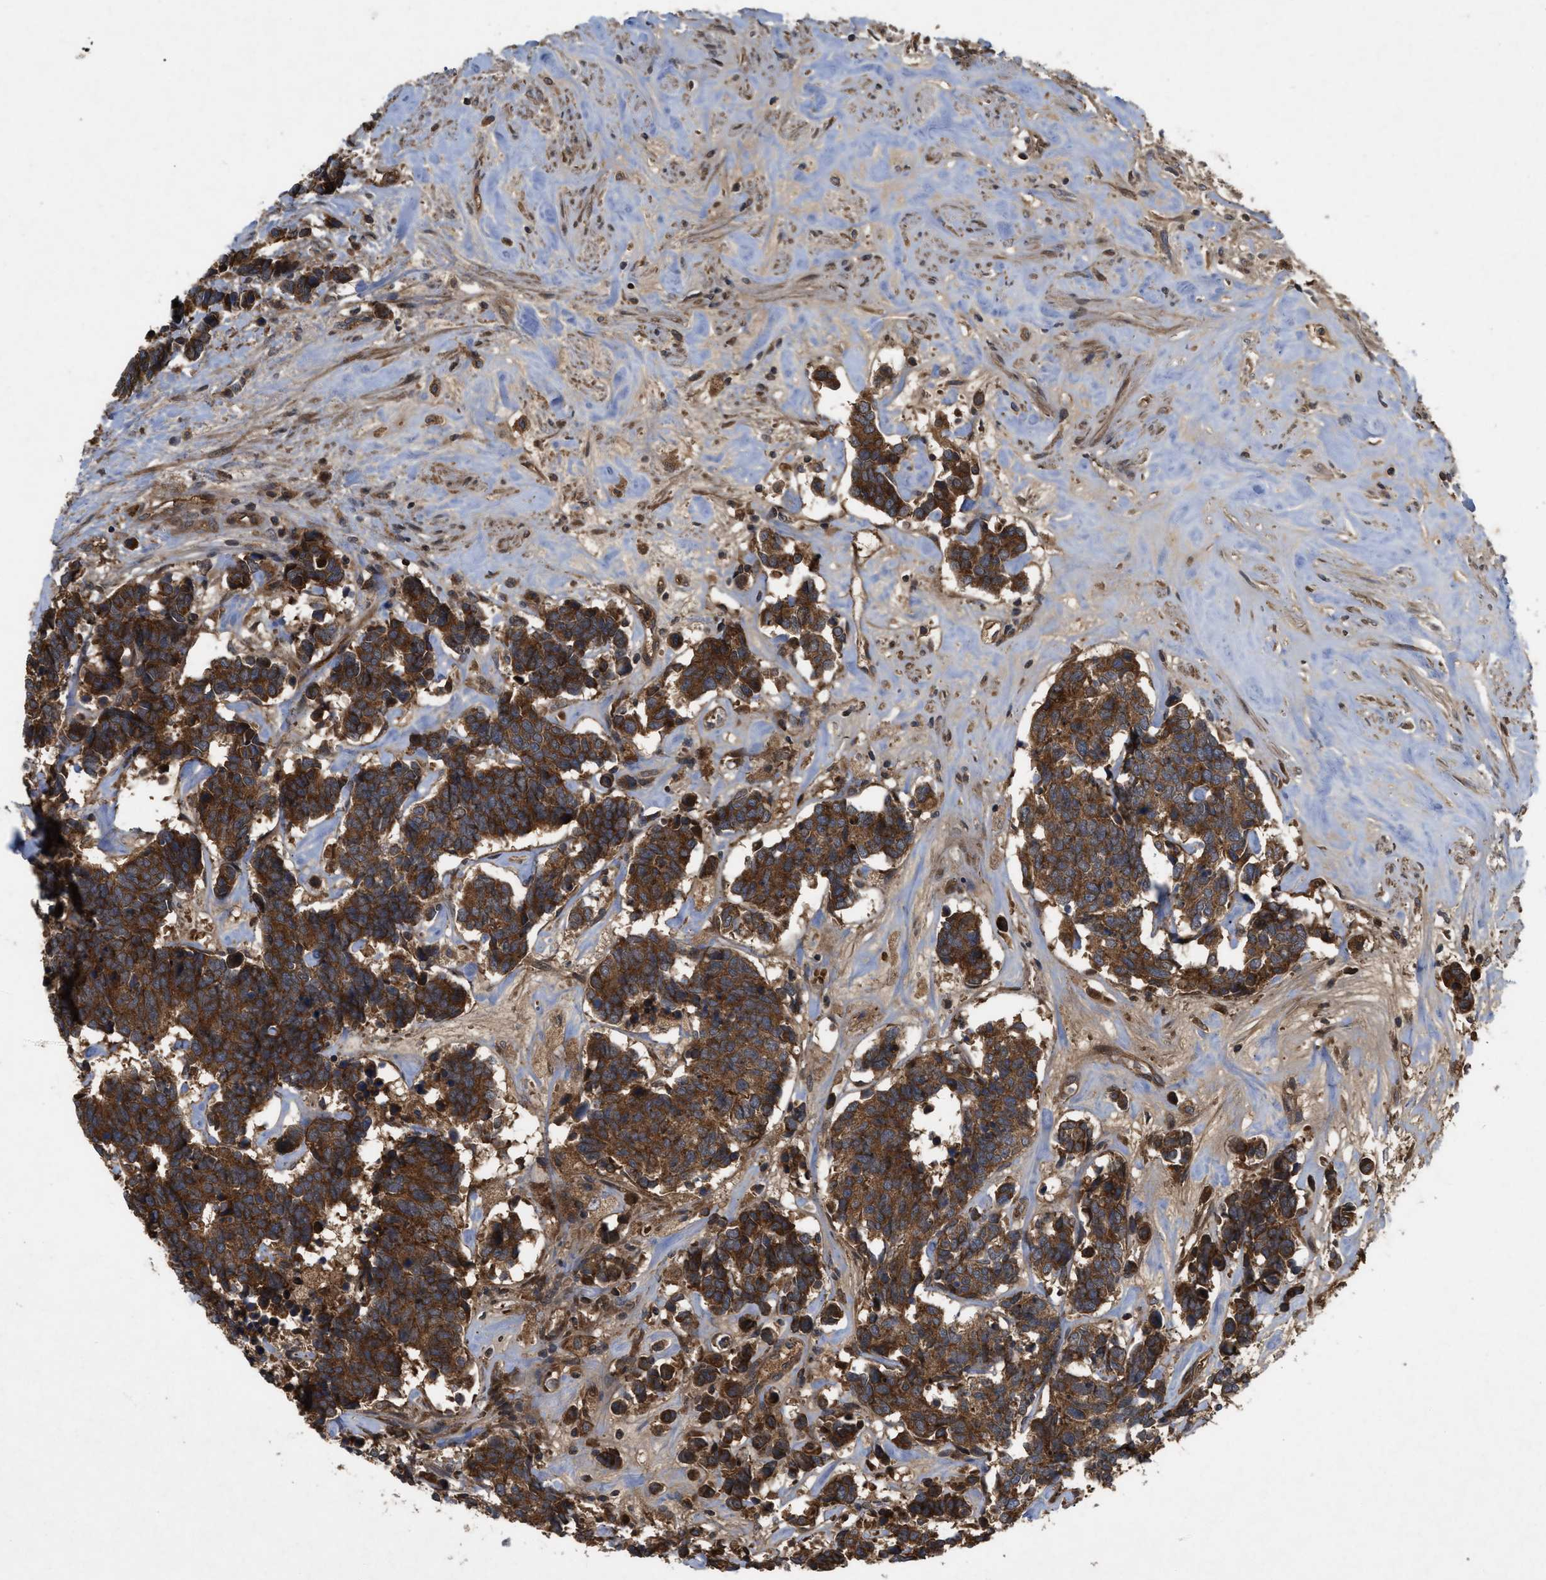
{"staining": {"intensity": "strong", "quantity": ">75%", "location": "cytoplasmic/membranous"}, "tissue": "carcinoid", "cell_type": "Tumor cells", "image_type": "cancer", "snomed": [{"axis": "morphology", "description": "Carcinoma, NOS"}, {"axis": "morphology", "description": "Carcinoid, malignant, NOS"}, {"axis": "topography", "description": "Urinary bladder"}], "caption": "Approximately >75% of tumor cells in human carcinoid reveal strong cytoplasmic/membranous protein expression as visualized by brown immunohistochemical staining.", "gene": "RAB2A", "patient": {"sex": "male", "age": 57}}